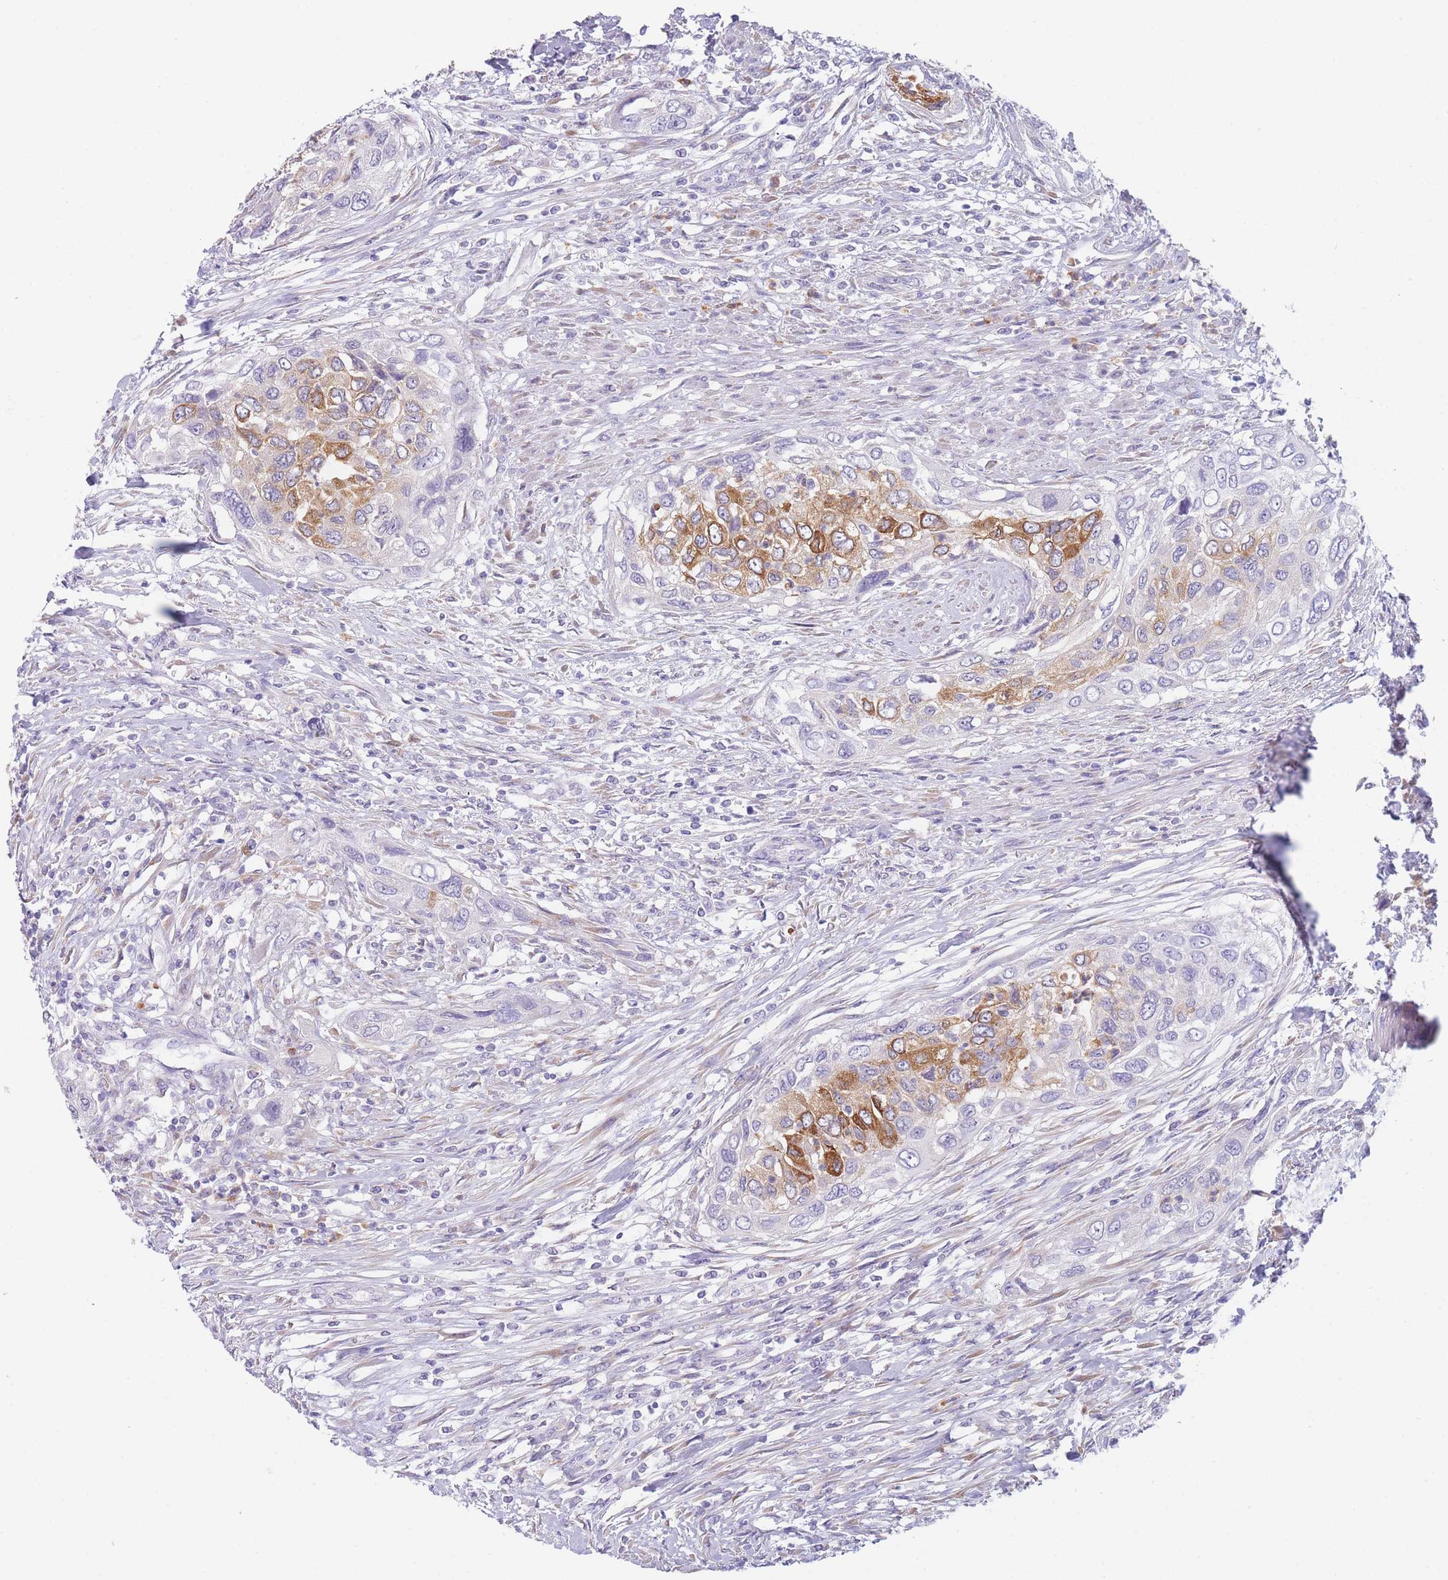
{"staining": {"intensity": "strong", "quantity": "<25%", "location": "cytoplasmic/membranous"}, "tissue": "urothelial cancer", "cell_type": "Tumor cells", "image_type": "cancer", "snomed": [{"axis": "morphology", "description": "Urothelial carcinoma, High grade"}, {"axis": "topography", "description": "Urinary bladder"}], "caption": "Urothelial cancer was stained to show a protein in brown. There is medium levels of strong cytoplasmic/membranous staining in about <25% of tumor cells.", "gene": "ZNF627", "patient": {"sex": "female", "age": 60}}